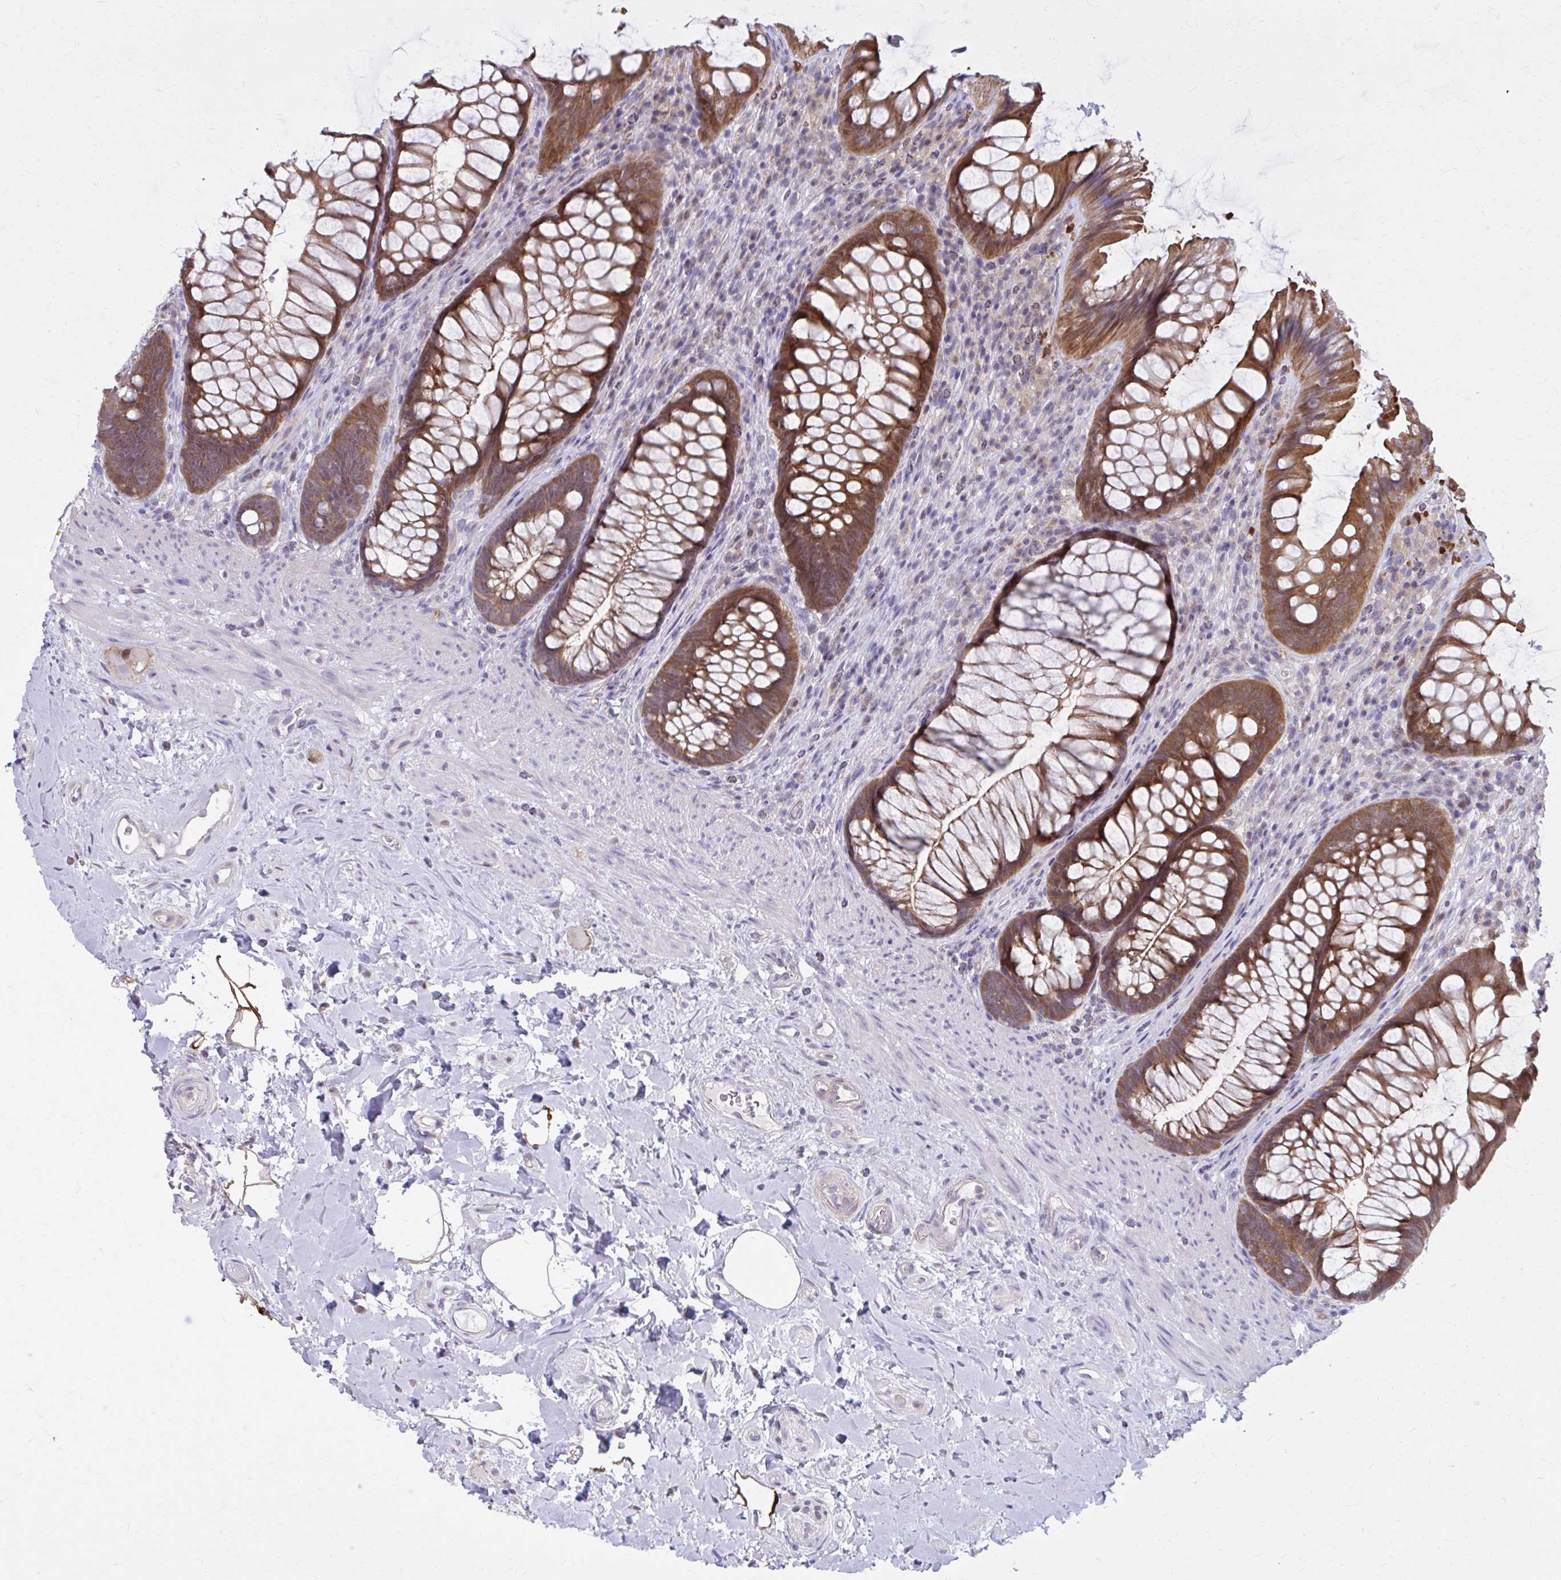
{"staining": {"intensity": "strong", "quantity": ">75%", "location": "cytoplasmic/membranous"}, "tissue": "rectum", "cell_type": "Glandular cells", "image_type": "normal", "snomed": [{"axis": "morphology", "description": "Normal tissue, NOS"}, {"axis": "topography", "description": "Rectum"}], "caption": "Immunohistochemistry (IHC) (DAB (3,3'-diaminobenzidine)) staining of benign human rectum shows strong cytoplasmic/membranous protein positivity in about >75% of glandular cells.", "gene": "DBI", "patient": {"sex": "male", "age": 53}}